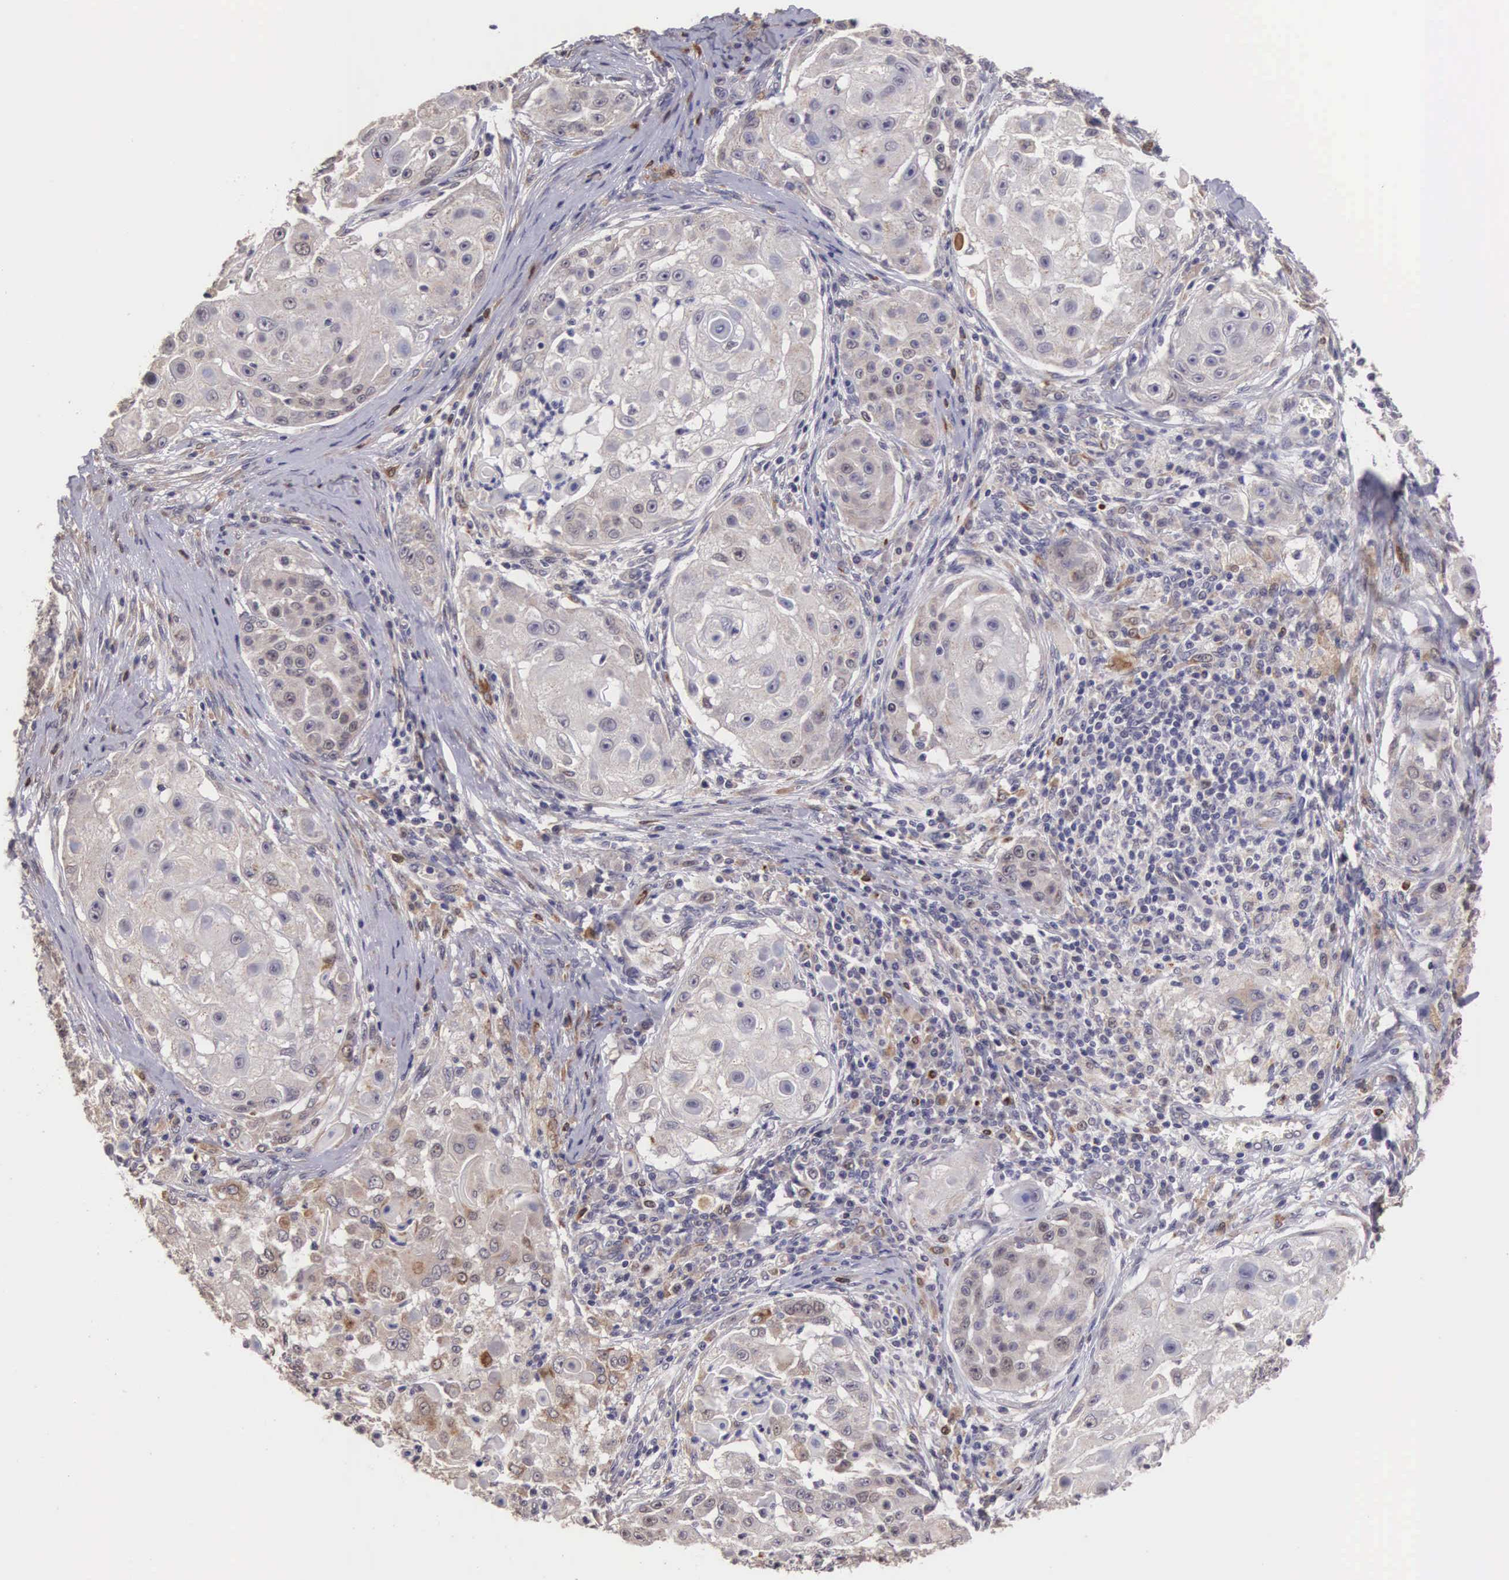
{"staining": {"intensity": "moderate", "quantity": "25%-75%", "location": "cytoplasmic/membranous,nuclear"}, "tissue": "skin cancer", "cell_type": "Tumor cells", "image_type": "cancer", "snomed": [{"axis": "morphology", "description": "Squamous cell carcinoma, NOS"}, {"axis": "topography", "description": "Skin"}], "caption": "This is a photomicrograph of immunohistochemistry (IHC) staining of skin cancer (squamous cell carcinoma), which shows moderate expression in the cytoplasmic/membranous and nuclear of tumor cells.", "gene": "CDC45", "patient": {"sex": "female", "age": 57}}